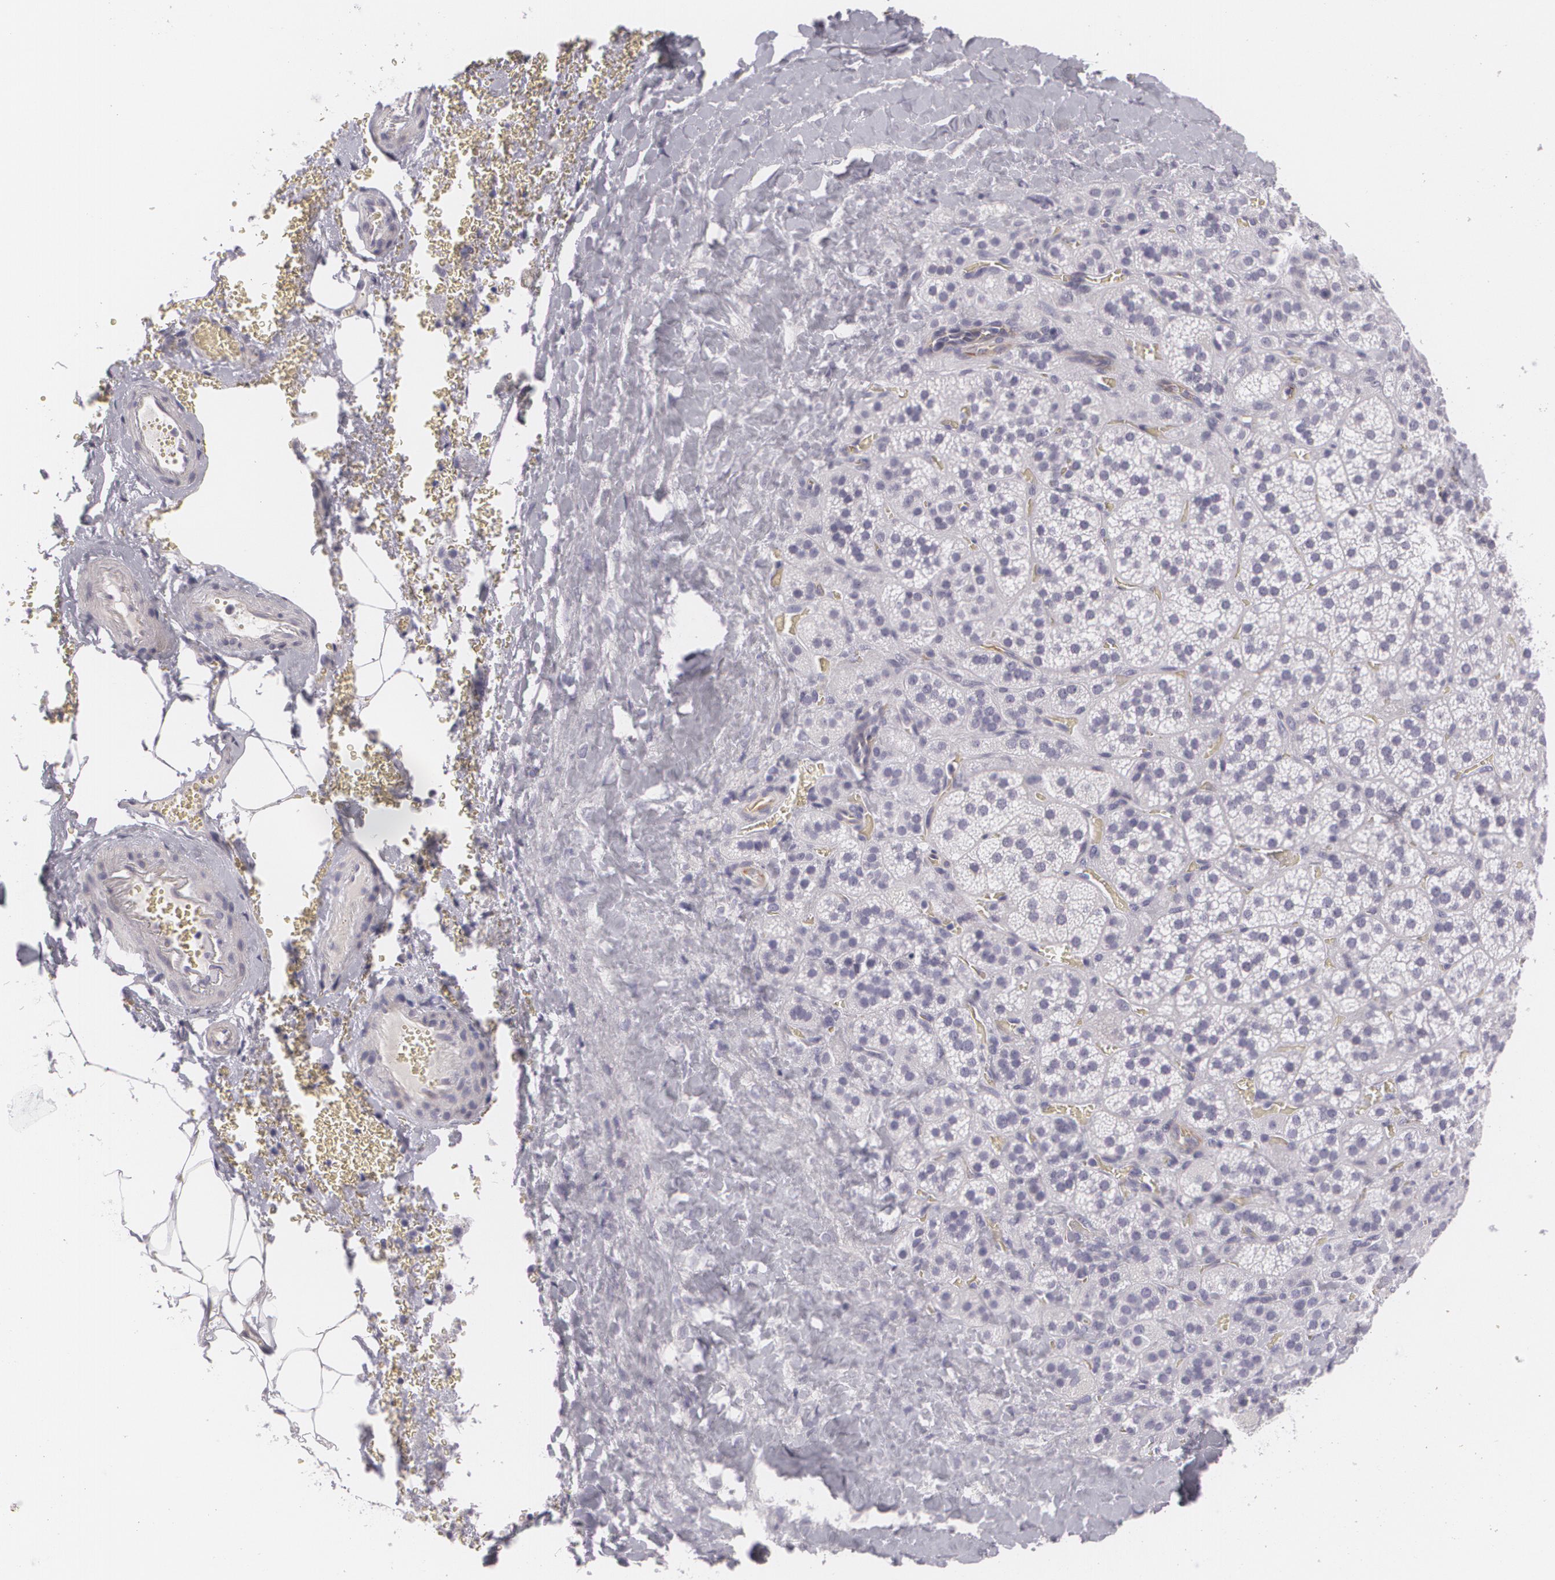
{"staining": {"intensity": "moderate", "quantity": "<25%", "location": "cytoplasmic/membranous"}, "tissue": "adrenal gland", "cell_type": "Glandular cells", "image_type": "normal", "snomed": [{"axis": "morphology", "description": "Normal tissue, NOS"}, {"axis": "topography", "description": "Adrenal gland"}], "caption": "Adrenal gland stained for a protein shows moderate cytoplasmic/membranous positivity in glandular cells. The staining was performed using DAB, with brown indicating positive protein expression. Nuclei are stained blue with hematoxylin.", "gene": "MAP2", "patient": {"sex": "female", "age": 71}}